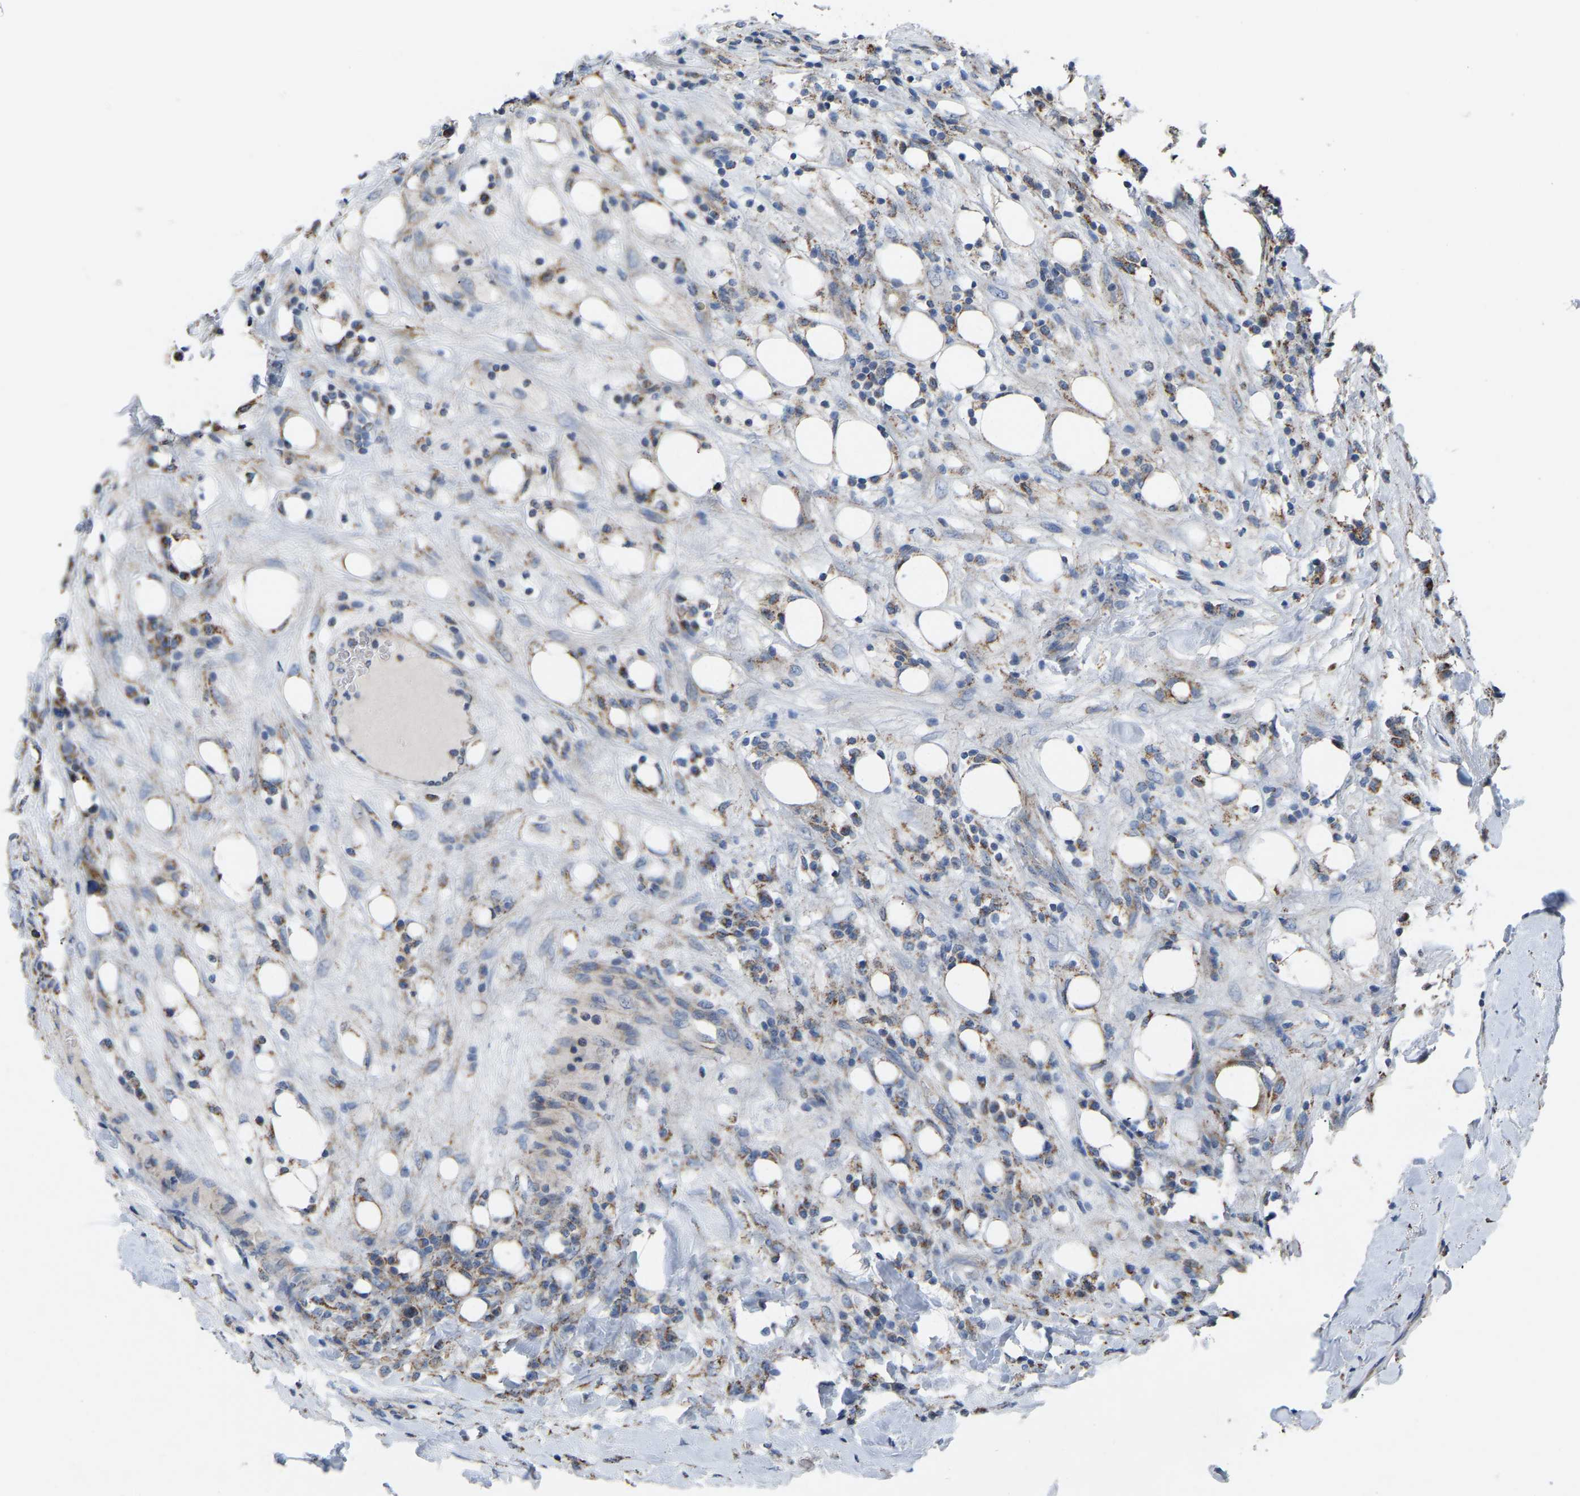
{"staining": {"intensity": "weak", "quantity": ">75%", "location": "cytoplasmic/membranous"}, "tissue": "breast cancer", "cell_type": "Tumor cells", "image_type": "cancer", "snomed": [{"axis": "morphology", "description": "Duct carcinoma"}, {"axis": "topography", "description": "Breast"}], "caption": "Tumor cells reveal weak cytoplasmic/membranous positivity in about >75% of cells in breast cancer.", "gene": "BCL10", "patient": {"sex": "female", "age": 37}}